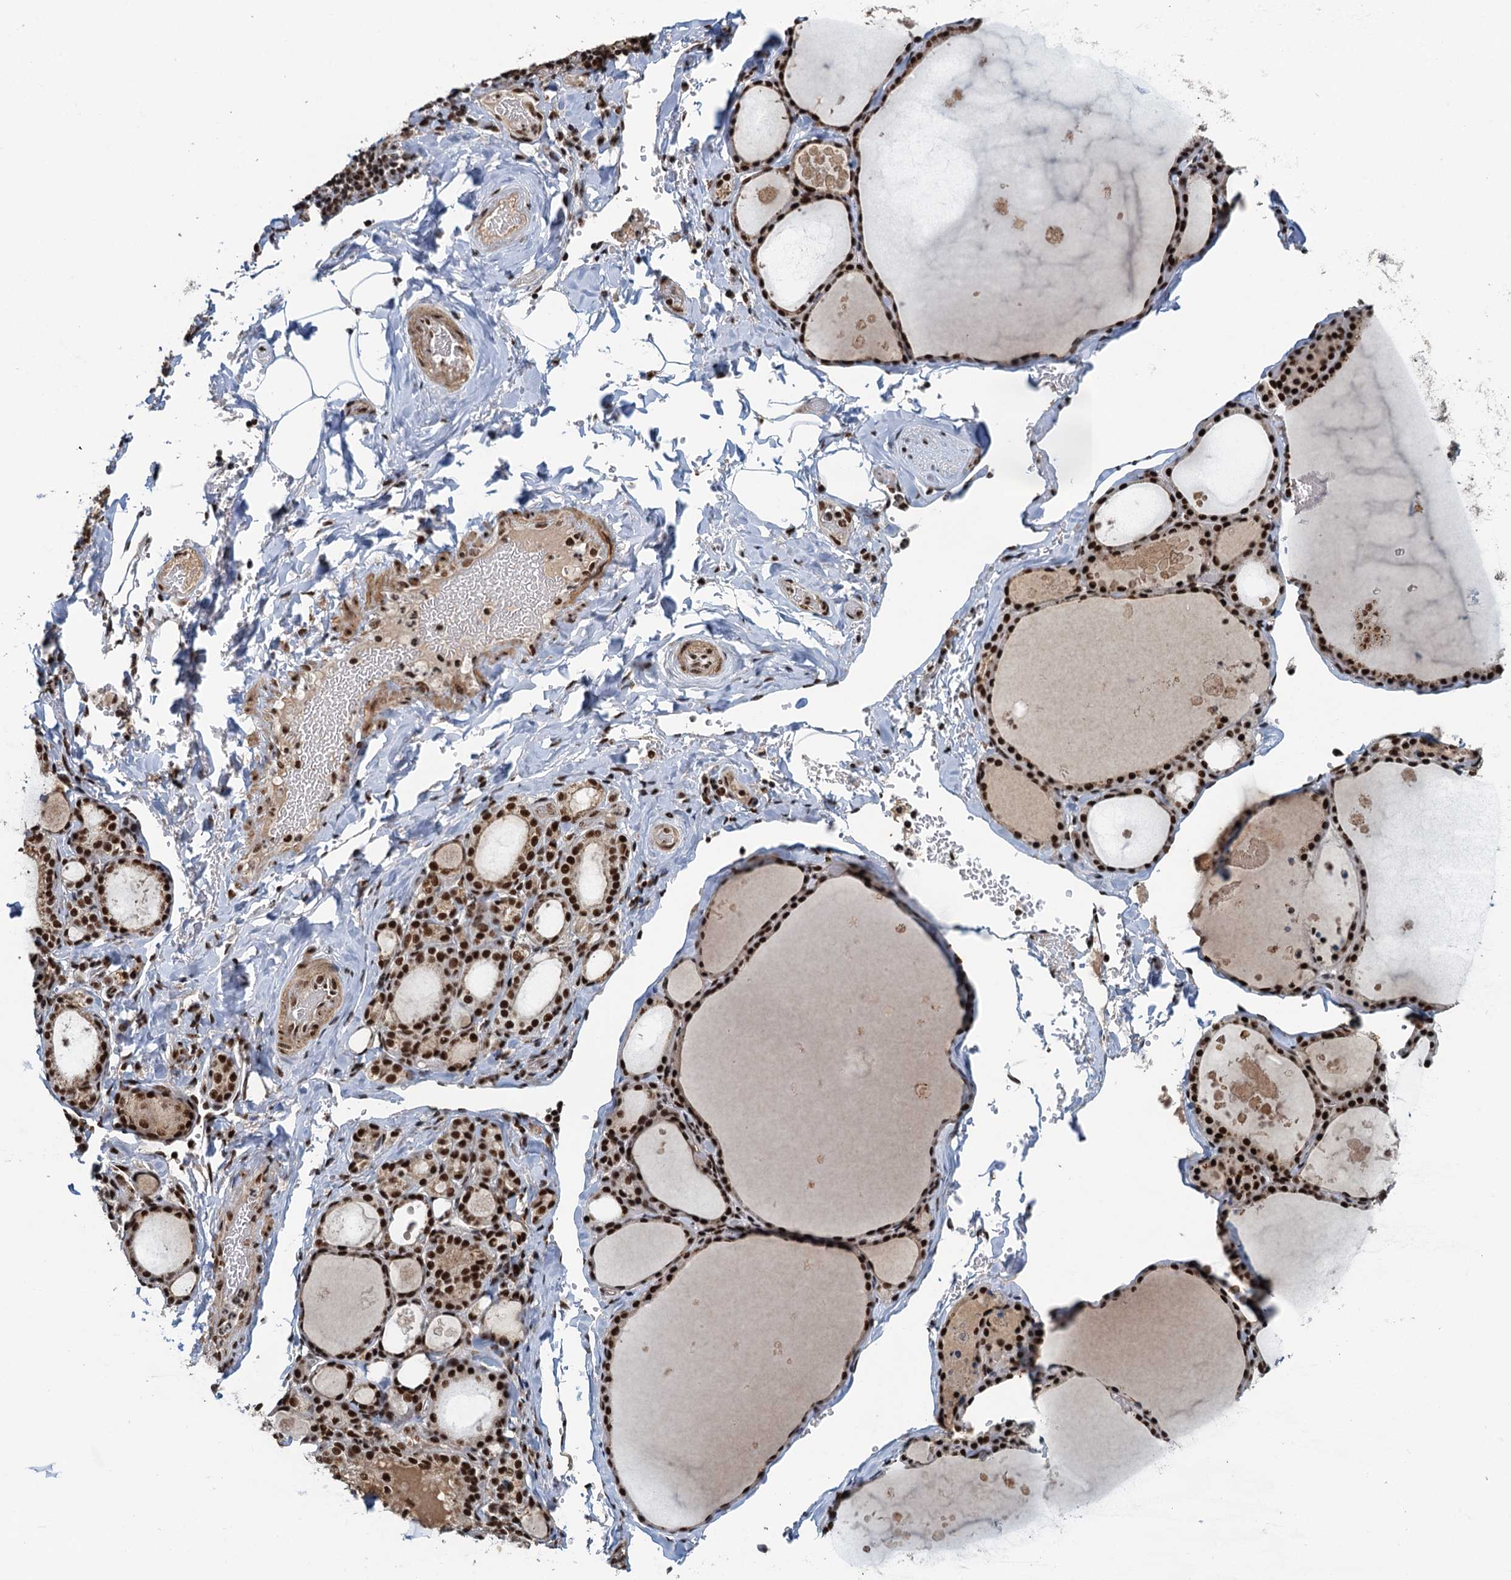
{"staining": {"intensity": "strong", "quantity": ">75%", "location": "nuclear"}, "tissue": "thyroid gland", "cell_type": "Glandular cells", "image_type": "normal", "snomed": [{"axis": "morphology", "description": "Normal tissue, NOS"}, {"axis": "topography", "description": "Thyroid gland"}], "caption": "Protein staining of normal thyroid gland demonstrates strong nuclear expression in about >75% of glandular cells.", "gene": "ZC3H18", "patient": {"sex": "male", "age": 56}}